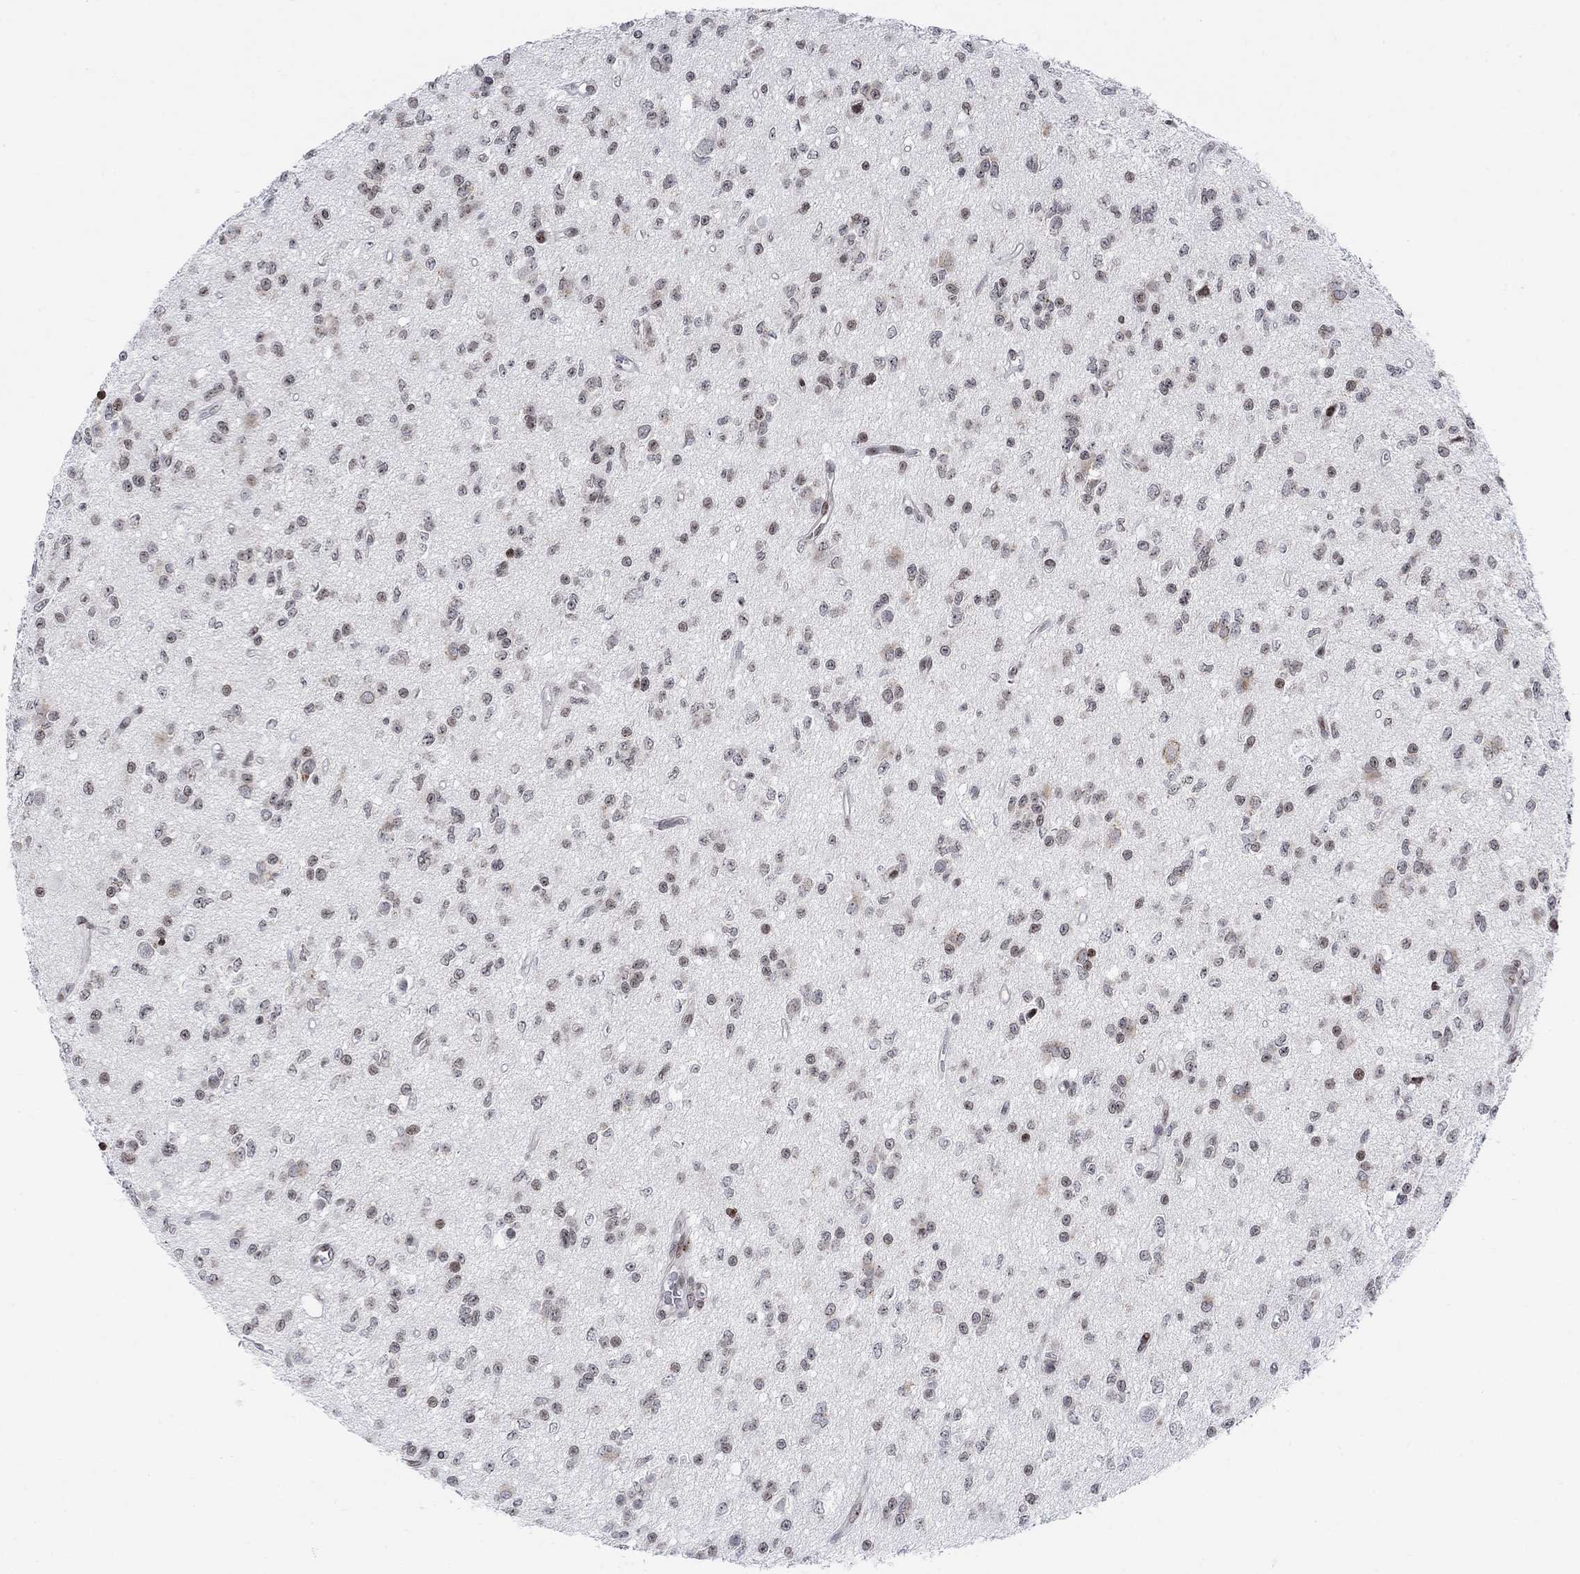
{"staining": {"intensity": "moderate", "quantity": "<25%", "location": "nuclear"}, "tissue": "glioma", "cell_type": "Tumor cells", "image_type": "cancer", "snomed": [{"axis": "morphology", "description": "Glioma, malignant, Low grade"}, {"axis": "topography", "description": "Brain"}], "caption": "Glioma stained for a protein exhibits moderate nuclear positivity in tumor cells.", "gene": "ABHD14A", "patient": {"sex": "female", "age": 45}}